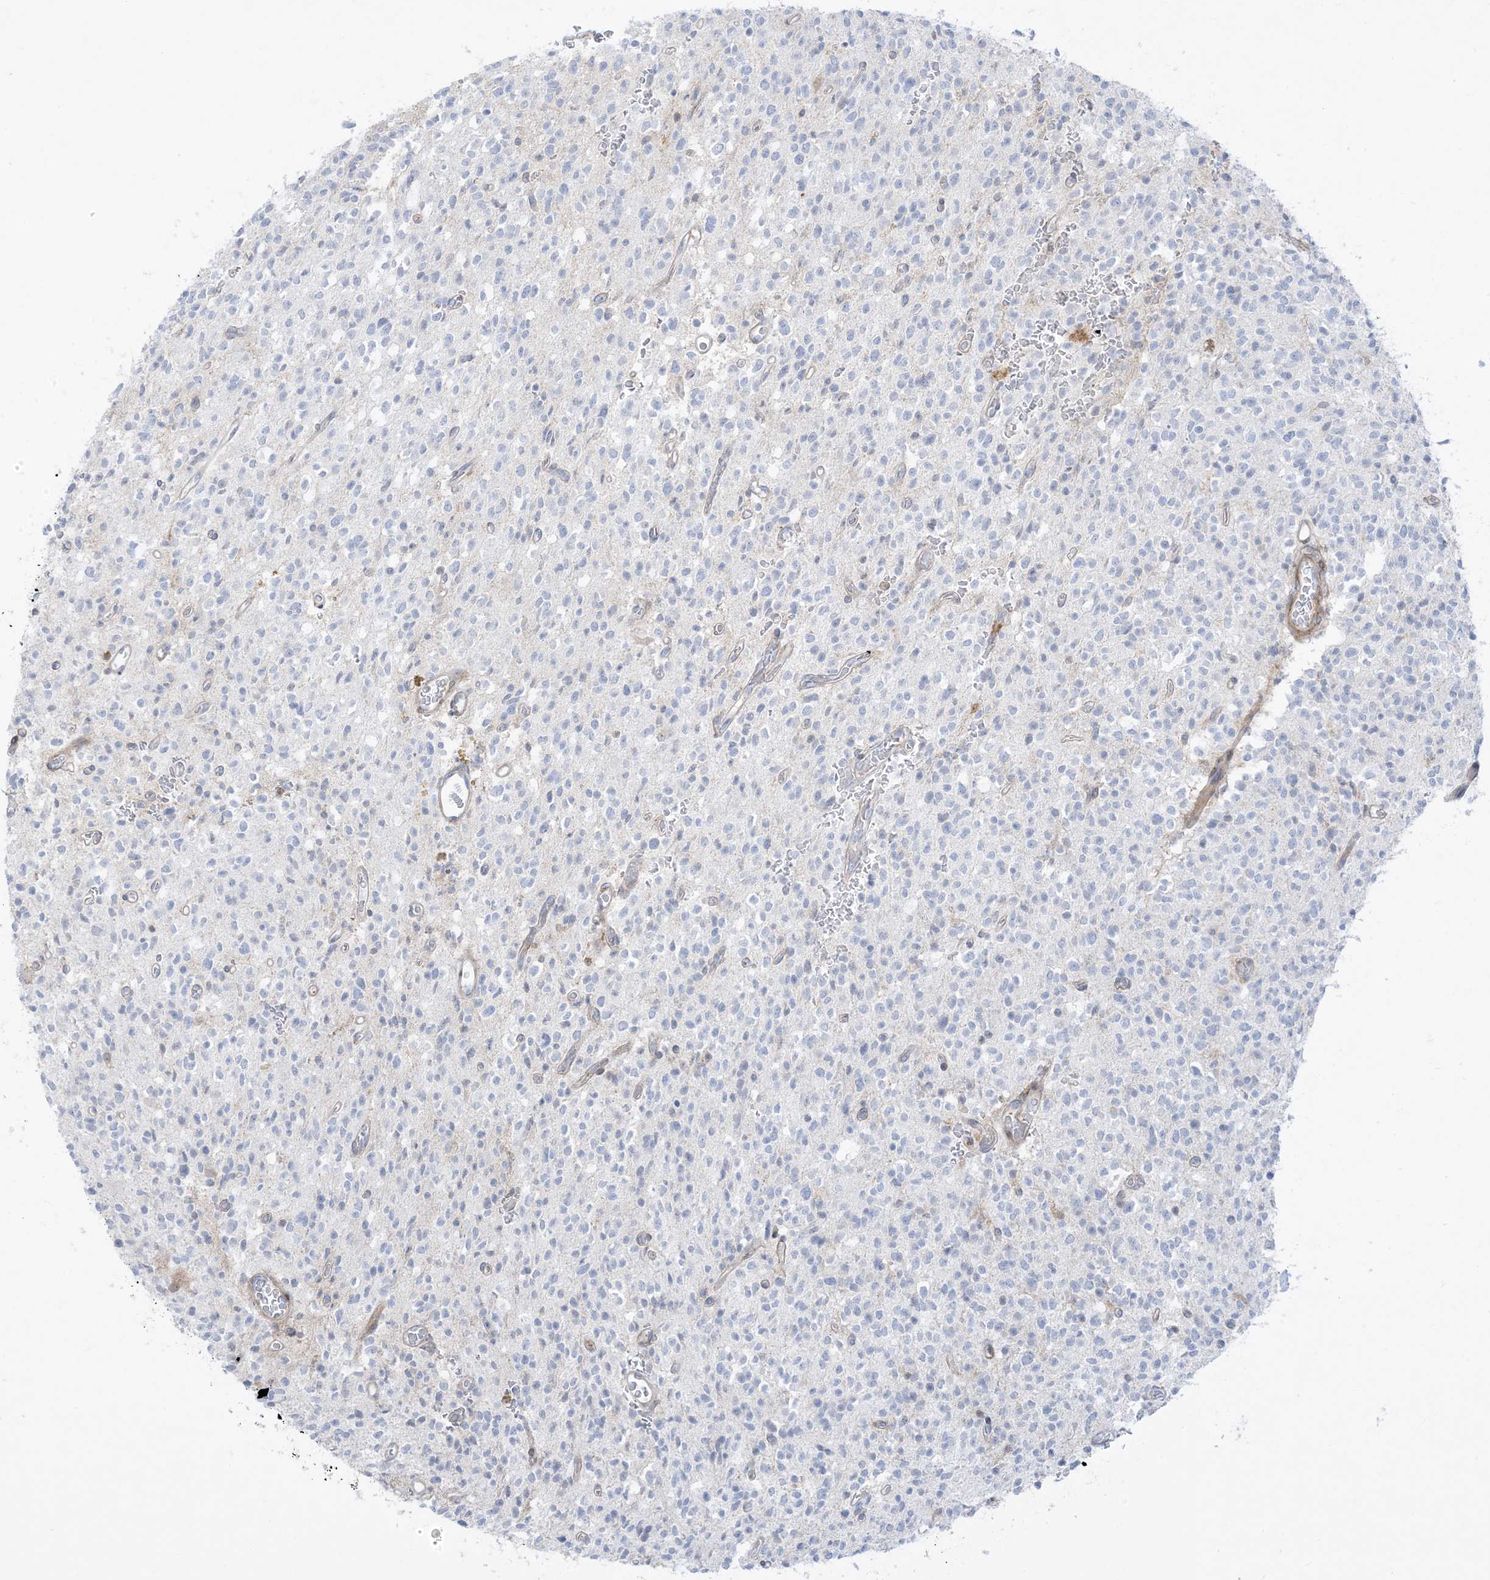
{"staining": {"intensity": "negative", "quantity": "none", "location": "none"}, "tissue": "glioma", "cell_type": "Tumor cells", "image_type": "cancer", "snomed": [{"axis": "morphology", "description": "Glioma, malignant, High grade"}, {"axis": "topography", "description": "Brain"}], "caption": "Malignant glioma (high-grade) was stained to show a protein in brown. There is no significant staining in tumor cells.", "gene": "ICMT", "patient": {"sex": "male", "age": 34}}